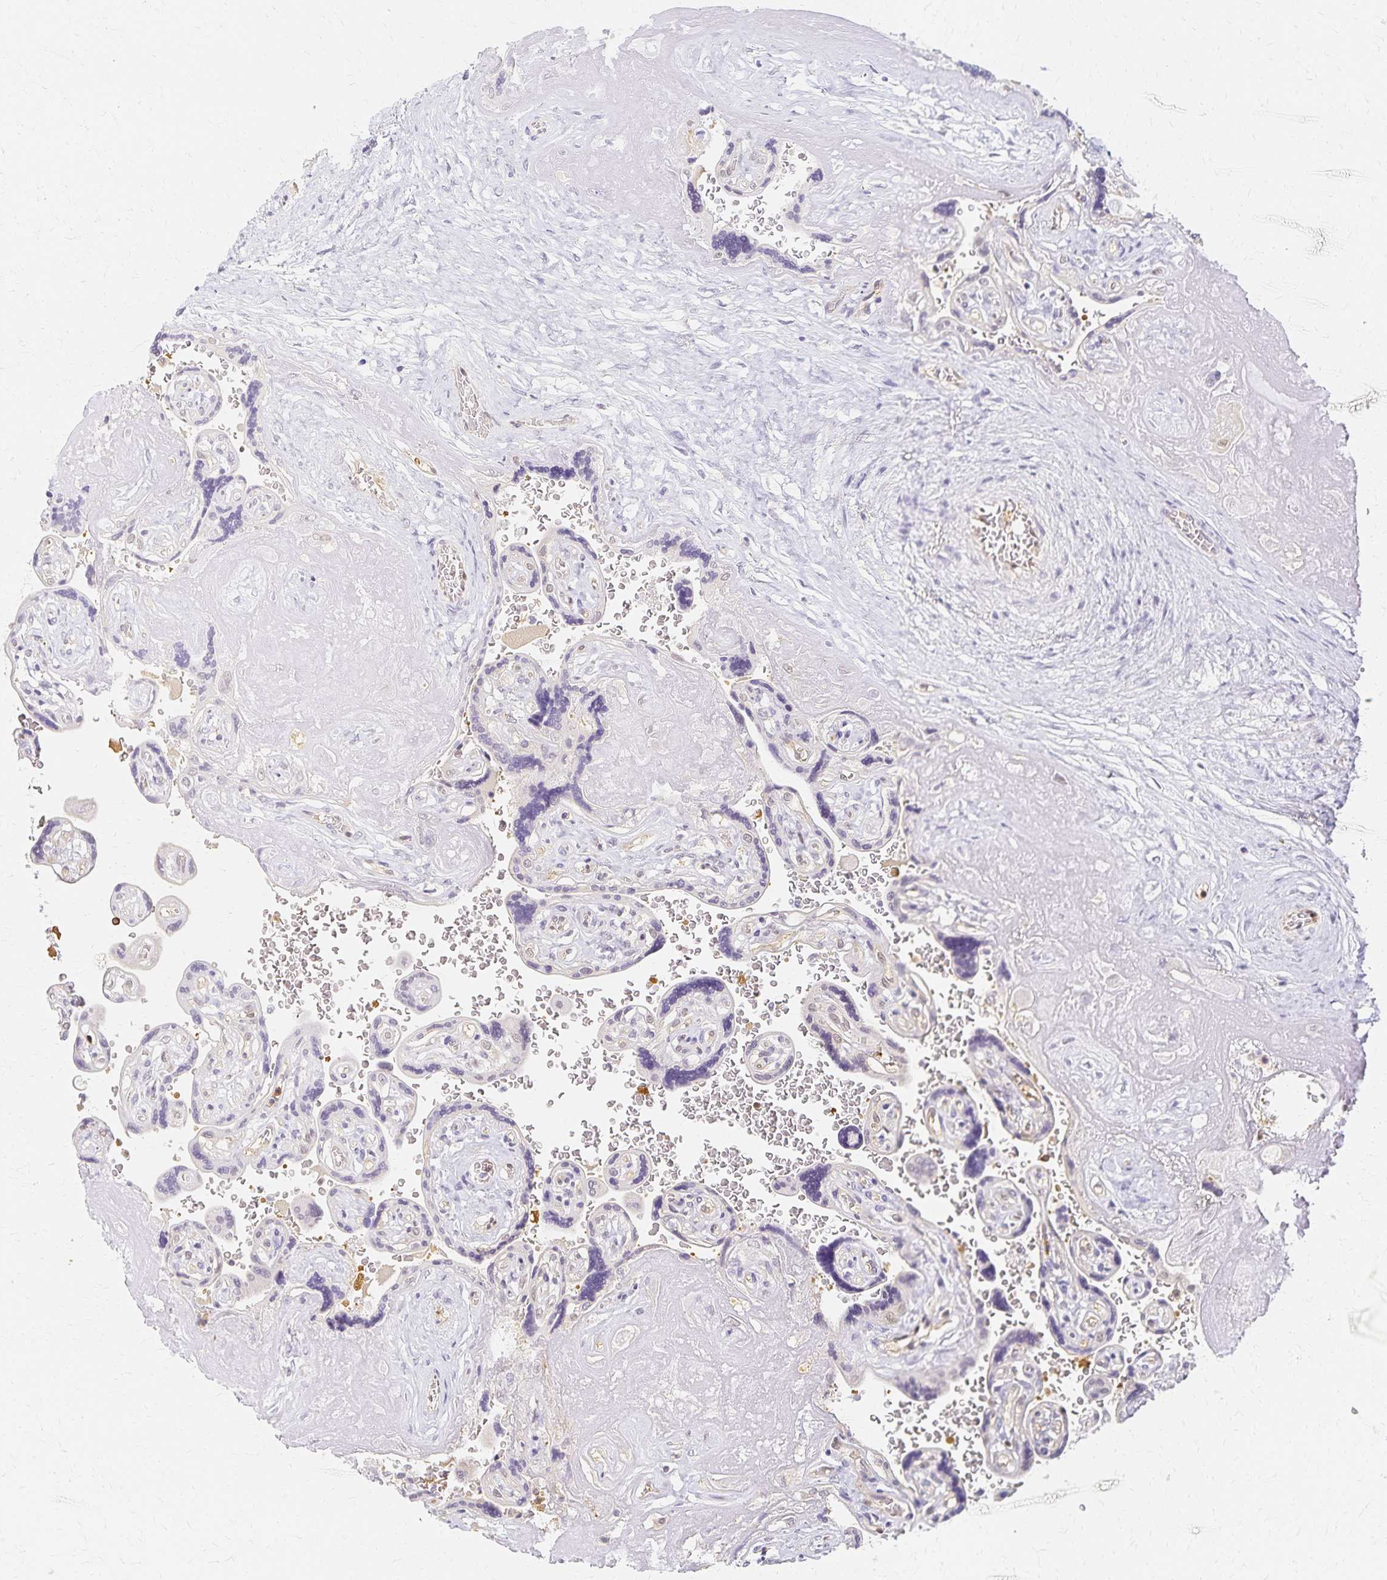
{"staining": {"intensity": "weak", "quantity": "25%-75%", "location": "nuclear"}, "tissue": "placenta", "cell_type": "Decidual cells", "image_type": "normal", "snomed": [{"axis": "morphology", "description": "Normal tissue, NOS"}, {"axis": "topography", "description": "Placenta"}], "caption": "Normal placenta demonstrates weak nuclear staining in approximately 25%-75% of decidual cells.", "gene": "AZGP1", "patient": {"sex": "female", "age": 32}}